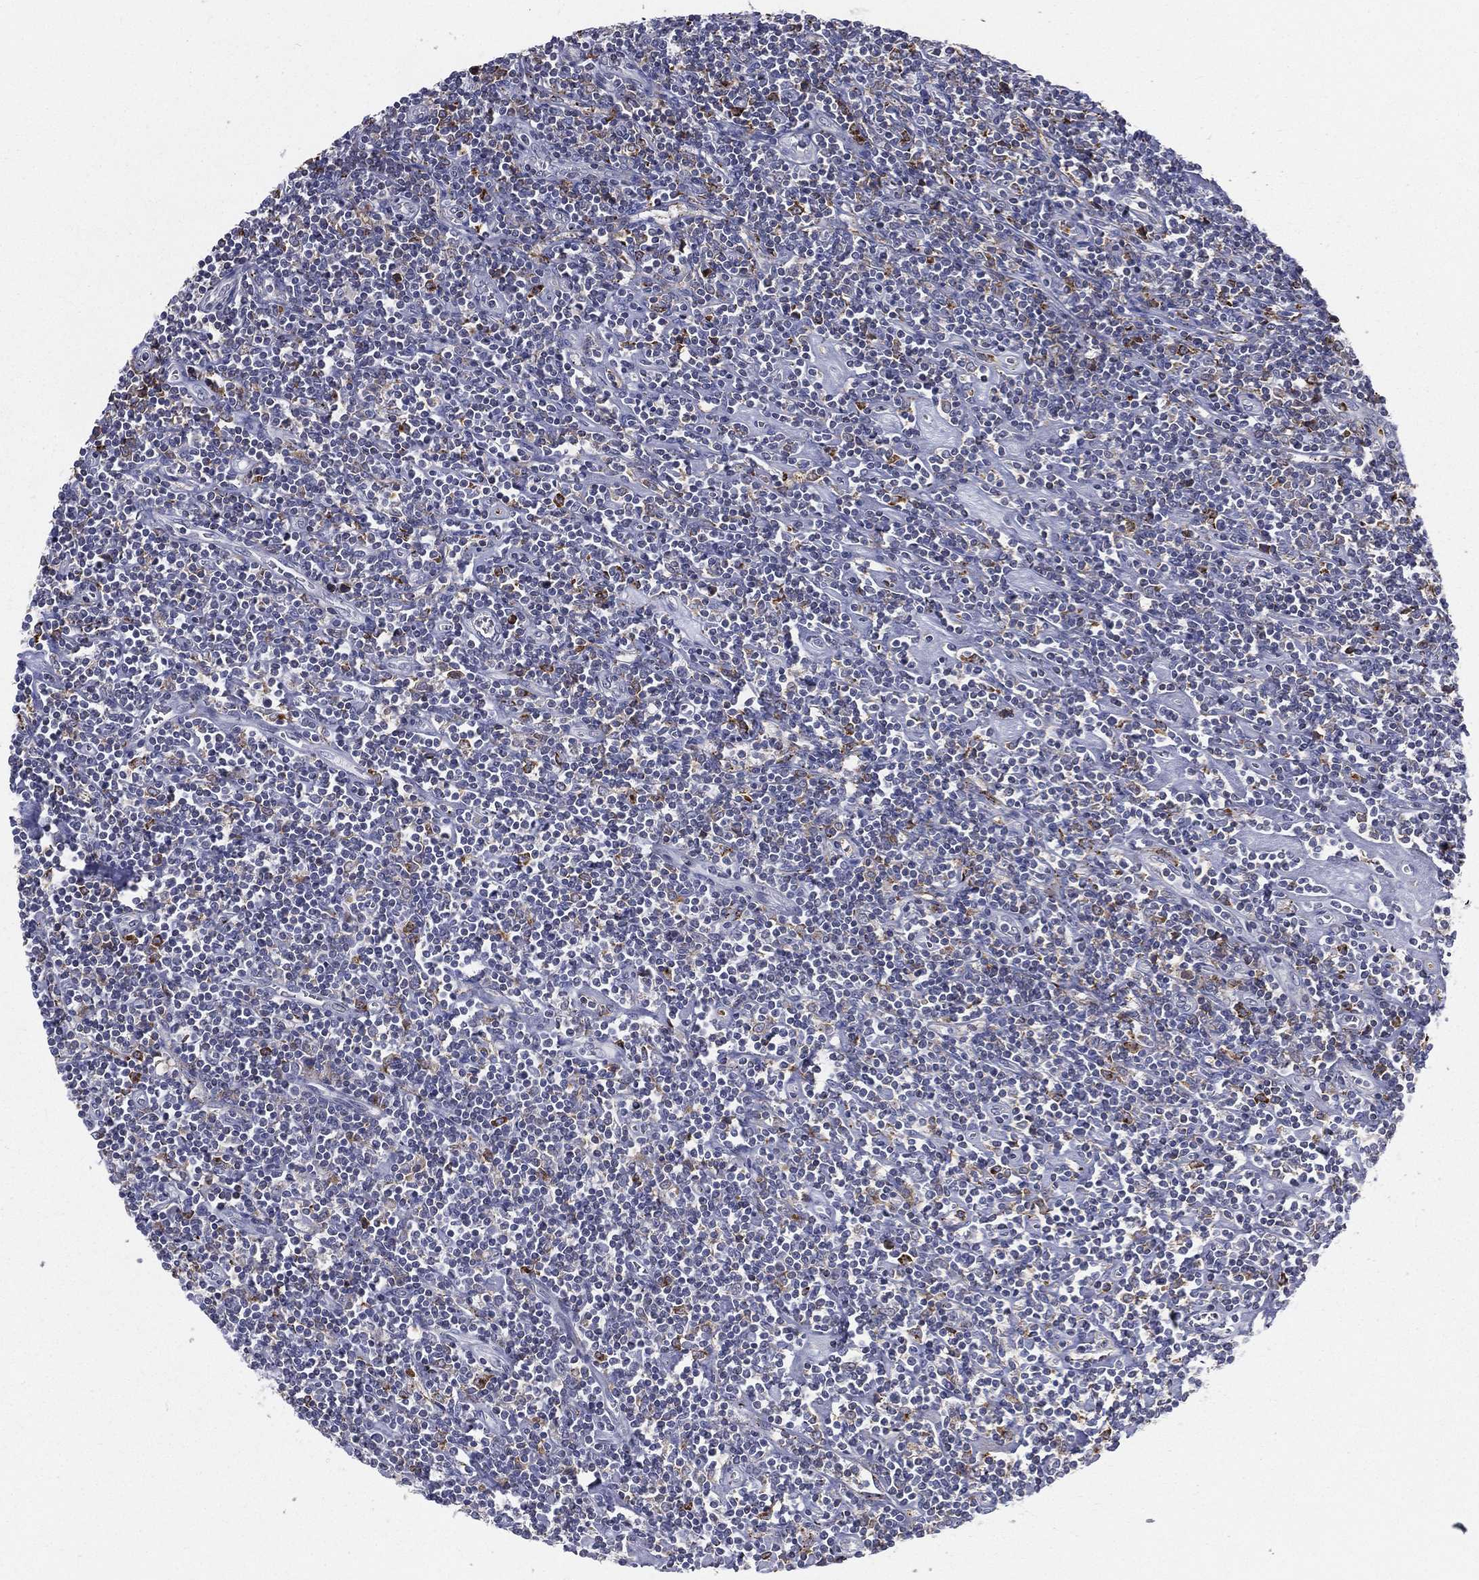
{"staining": {"intensity": "negative", "quantity": "none", "location": "none"}, "tissue": "lymphoma", "cell_type": "Tumor cells", "image_type": "cancer", "snomed": [{"axis": "morphology", "description": "Hodgkin's disease, NOS"}, {"axis": "topography", "description": "Lymph node"}], "caption": "This is a photomicrograph of immunohistochemistry staining of lymphoma, which shows no positivity in tumor cells. (DAB (3,3'-diaminobenzidine) IHC, high magnification).", "gene": "EVI2B", "patient": {"sex": "male", "age": 40}}